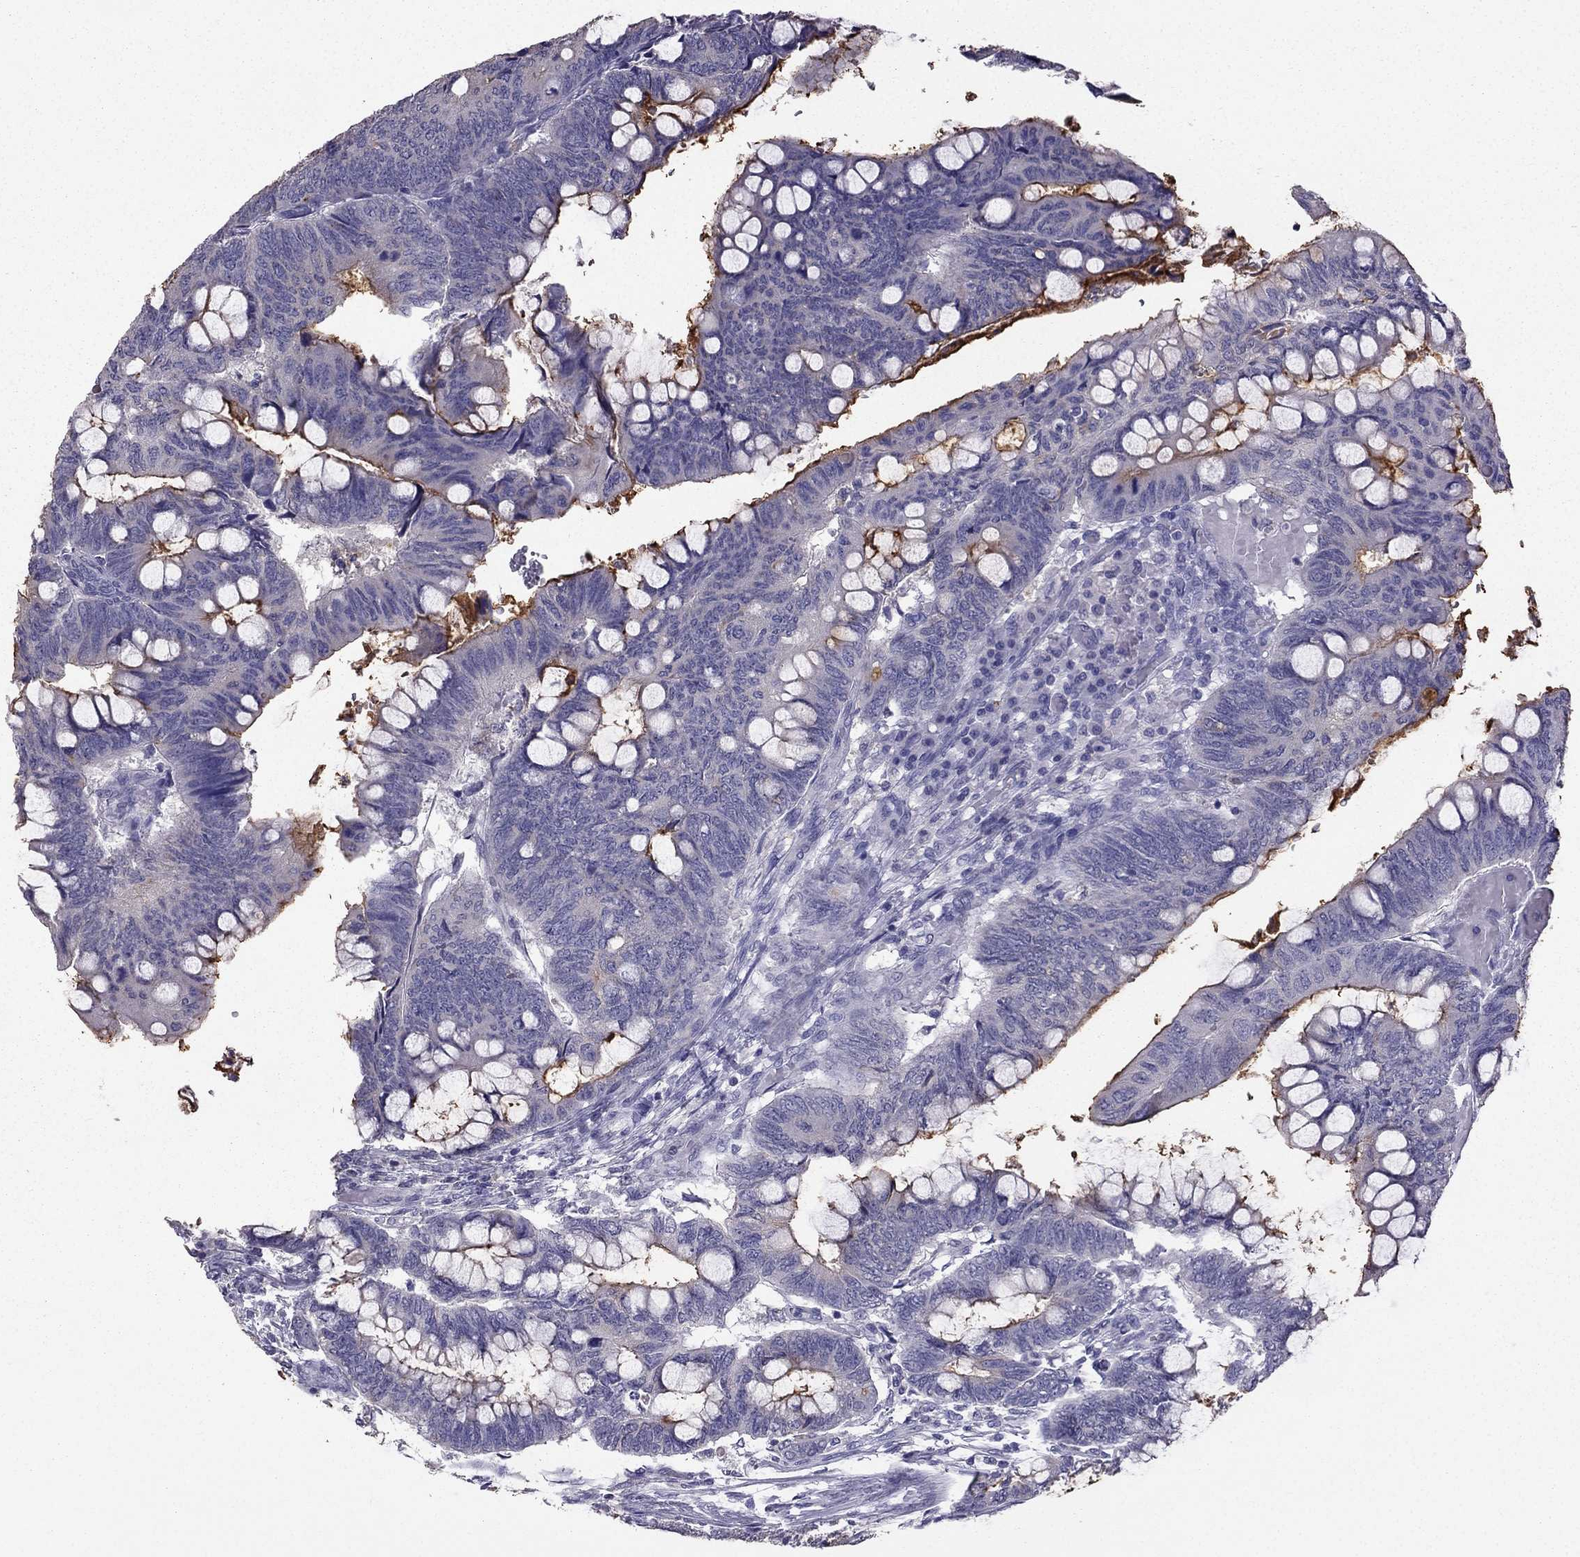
{"staining": {"intensity": "moderate", "quantity": "<25%", "location": "cytoplasmic/membranous"}, "tissue": "colorectal cancer", "cell_type": "Tumor cells", "image_type": "cancer", "snomed": [{"axis": "morphology", "description": "Normal tissue, NOS"}, {"axis": "morphology", "description": "Adenocarcinoma, NOS"}, {"axis": "topography", "description": "Rectum"}], "caption": "Moderate cytoplasmic/membranous staining for a protein is seen in approximately <25% of tumor cells of colorectal cancer (adenocarcinoma) using IHC.", "gene": "SCG5", "patient": {"sex": "male", "age": 92}}